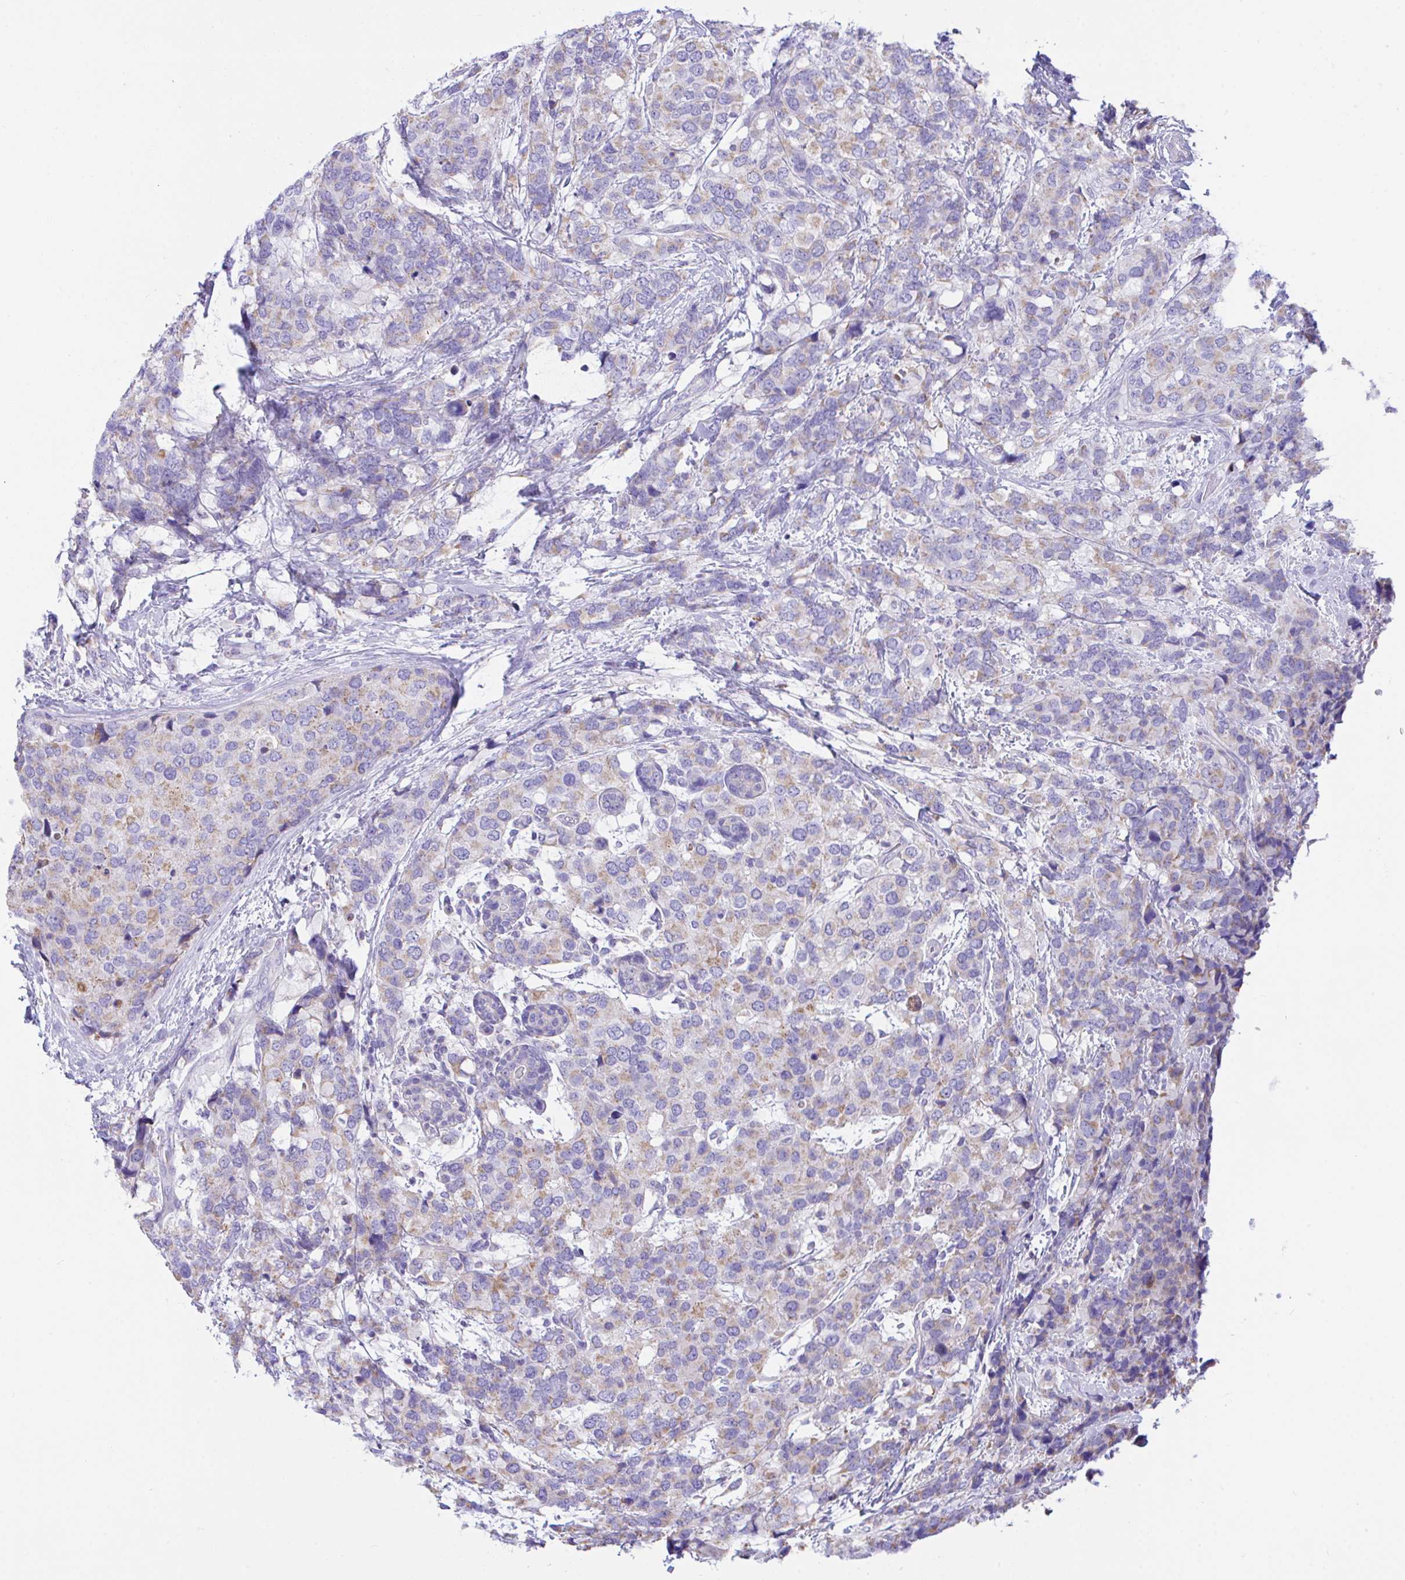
{"staining": {"intensity": "weak", "quantity": "25%-75%", "location": "cytoplasmic/membranous"}, "tissue": "breast cancer", "cell_type": "Tumor cells", "image_type": "cancer", "snomed": [{"axis": "morphology", "description": "Lobular carcinoma"}, {"axis": "topography", "description": "Breast"}], "caption": "DAB immunohistochemical staining of human breast lobular carcinoma demonstrates weak cytoplasmic/membranous protein staining in about 25%-75% of tumor cells.", "gene": "NLRP8", "patient": {"sex": "female", "age": 59}}